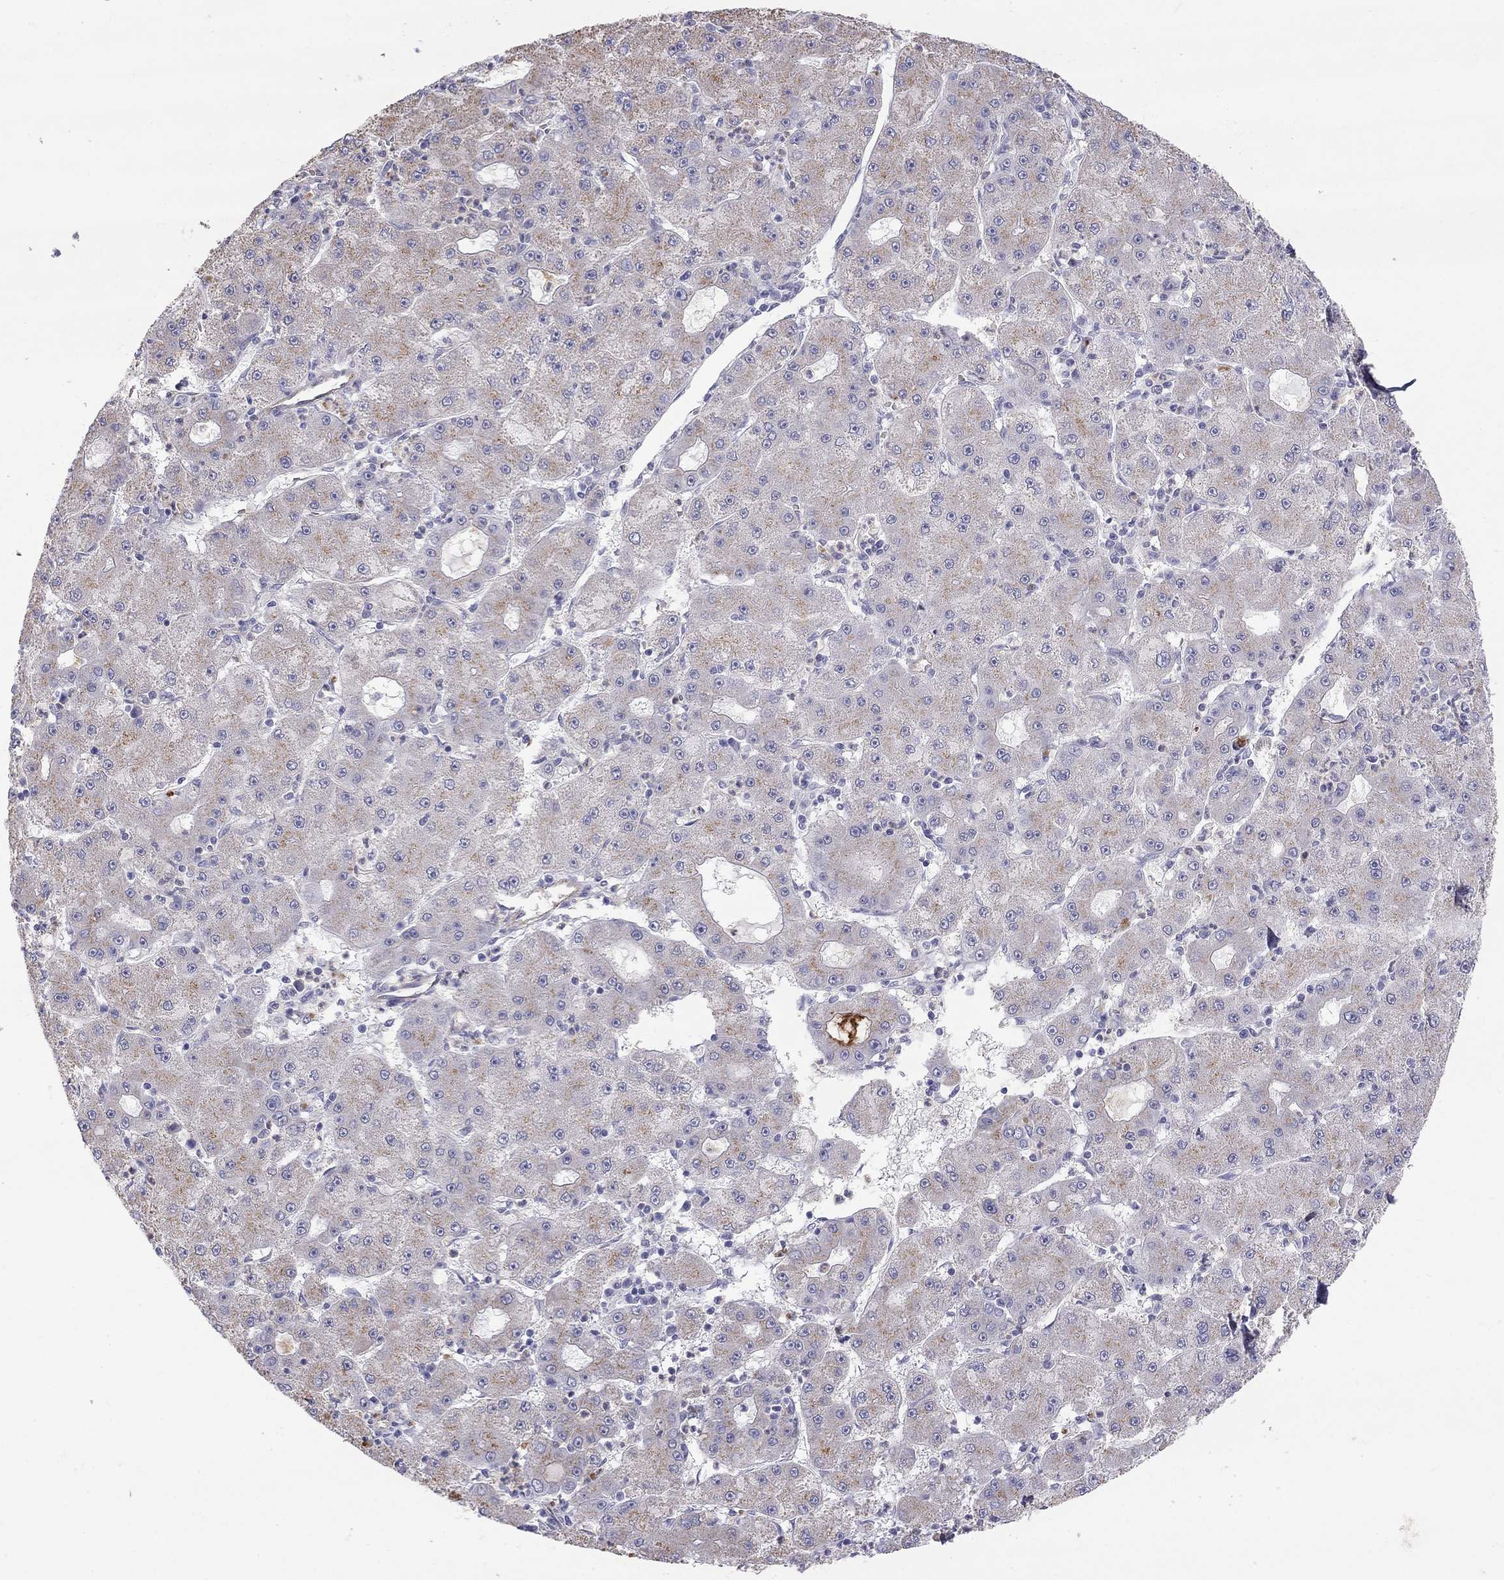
{"staining": {"intensity": "moderate", "quantity": ">75%", "location": "cytoplasmic/membranous"}, "tissue": "liver cancer", "cell_type": "Tumor cells", "image_type": "cancer", "snomed": [{"axis": "morphology", "description": "Carcinoma, Hepatocellular, NOS"}, {"axis": "topography", "description": "Liver"}], "caption": "Liver hepatocellular carcinoma stained with a protein marker shows moderate staining in tumor cells.", "gene": "TDRD6", "patient": {"sex": "male", "age": 73}}